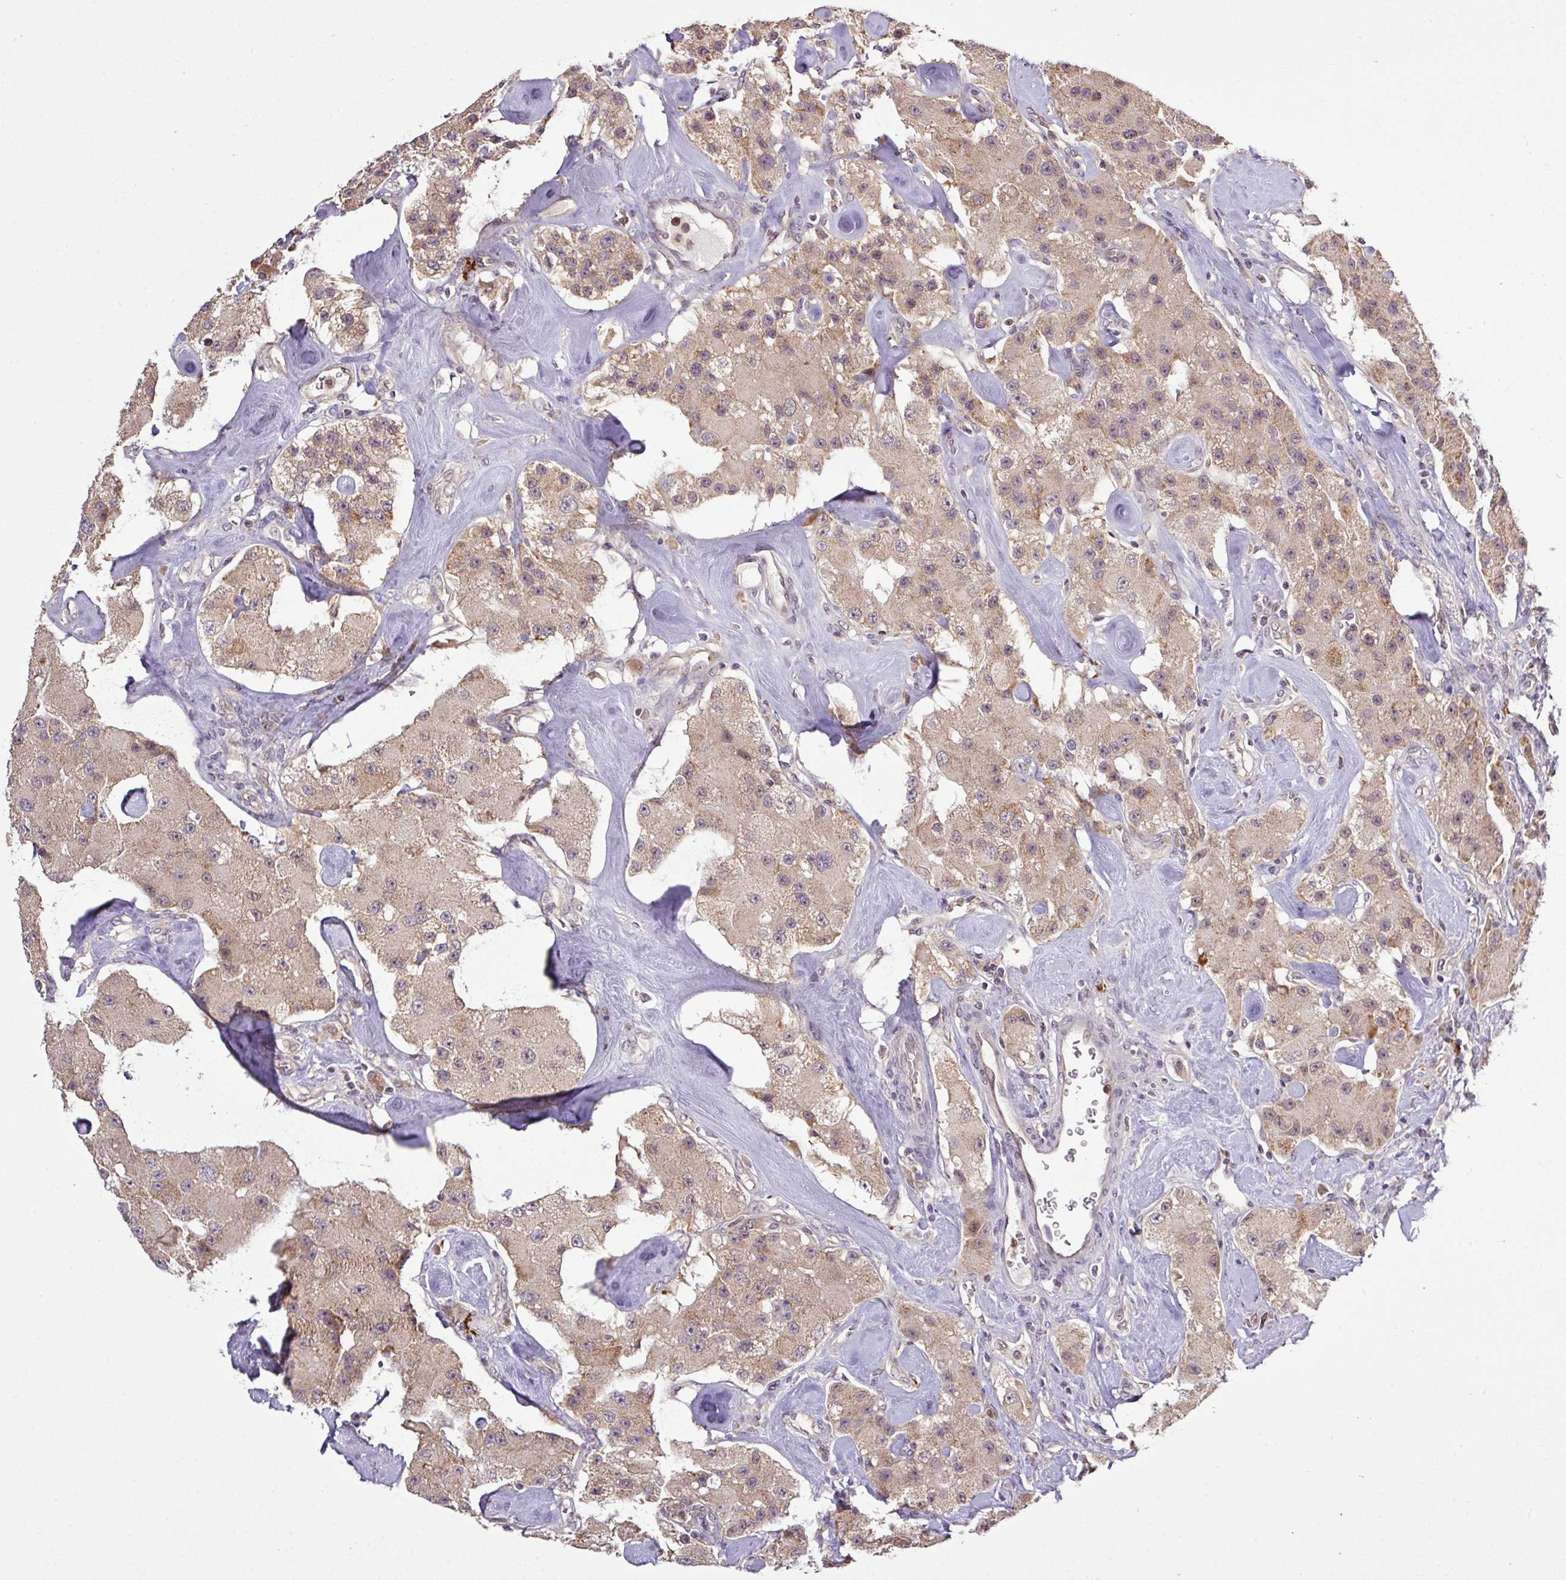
{"staining": {"intensity": "weak", "quantity": "25%-75%", "location": "cytoplasmic/membranous"}, "tissue": "carcinoid", "cell_type": "Tumor cells", "image_type": "cancer", "snomed": [{"axis": "morphology", "description": "Carcinoid, malignant, NOS"}, {"axis": "topography", "description": "Pancreas"}], "caption": "DAB (3,3'-diaminobenzidine) immunohistochemical staining of human carcinoid displays weak cytoplasmic/membranous protein positivity in approximately 25%-75% of tumor cells.", "gene": "SMCO4", "patient": {"sex": "male", "age": 41}}